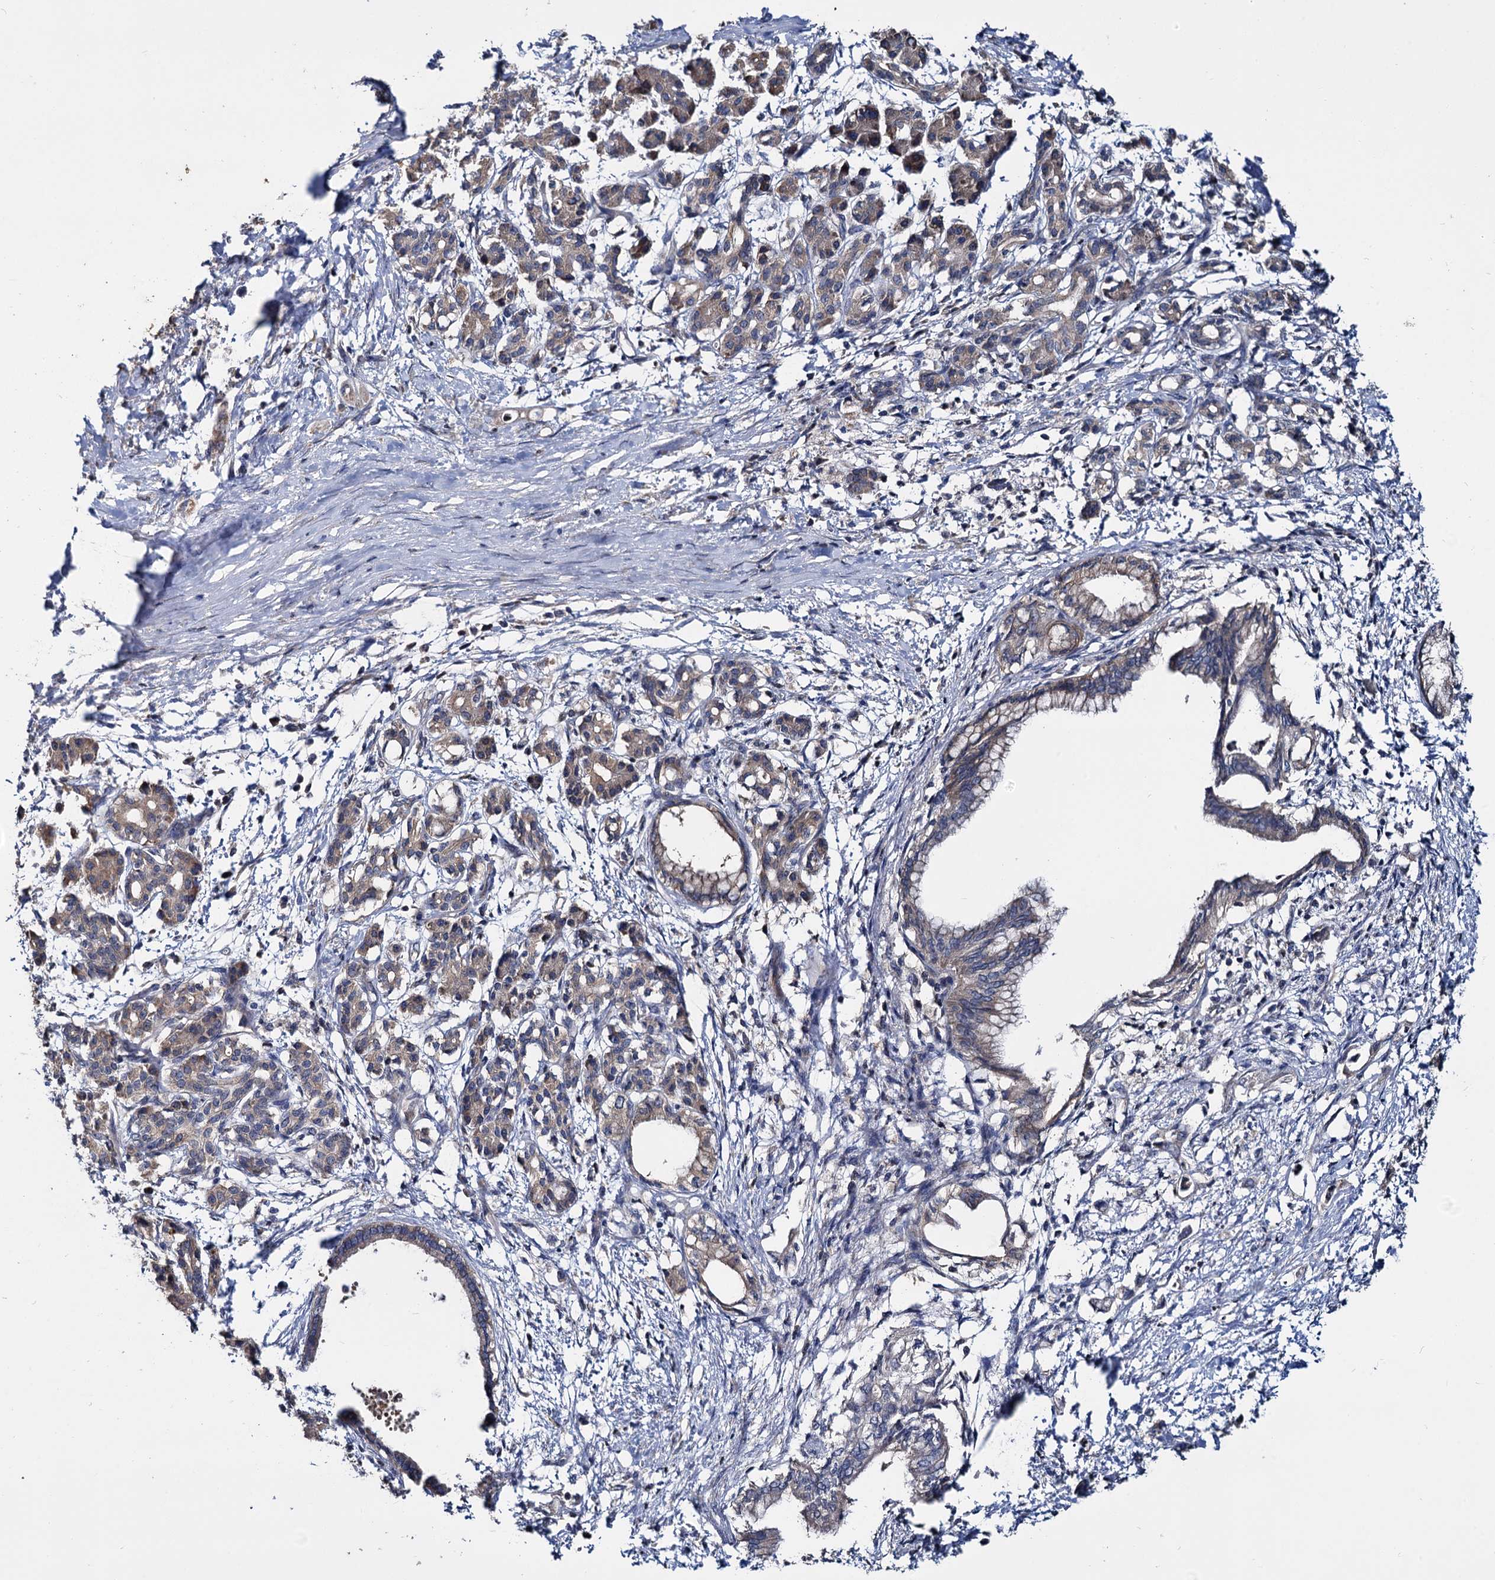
{"staining": {"intensity": "weak", "quantity": "25%-75%", "location": "cytoplasmic/membranous"}, "tissue": "pancreatic cancer", "cell_type": "Tumor cells", "image_type": "cancer", "snomed": [{"axis": "morphology", "description": "Adenocarcinoma, NOS"}, {"axis": "topography", "description": "Pancreas"}], "caption": "Pancreatic cancer stained with a brown dye displays weak cytoplasmic/membranous positive positivity in about 25%-75% of tumor cells.", "gene": "CEP192", "patient": {"sex": "female", "age": 55}}